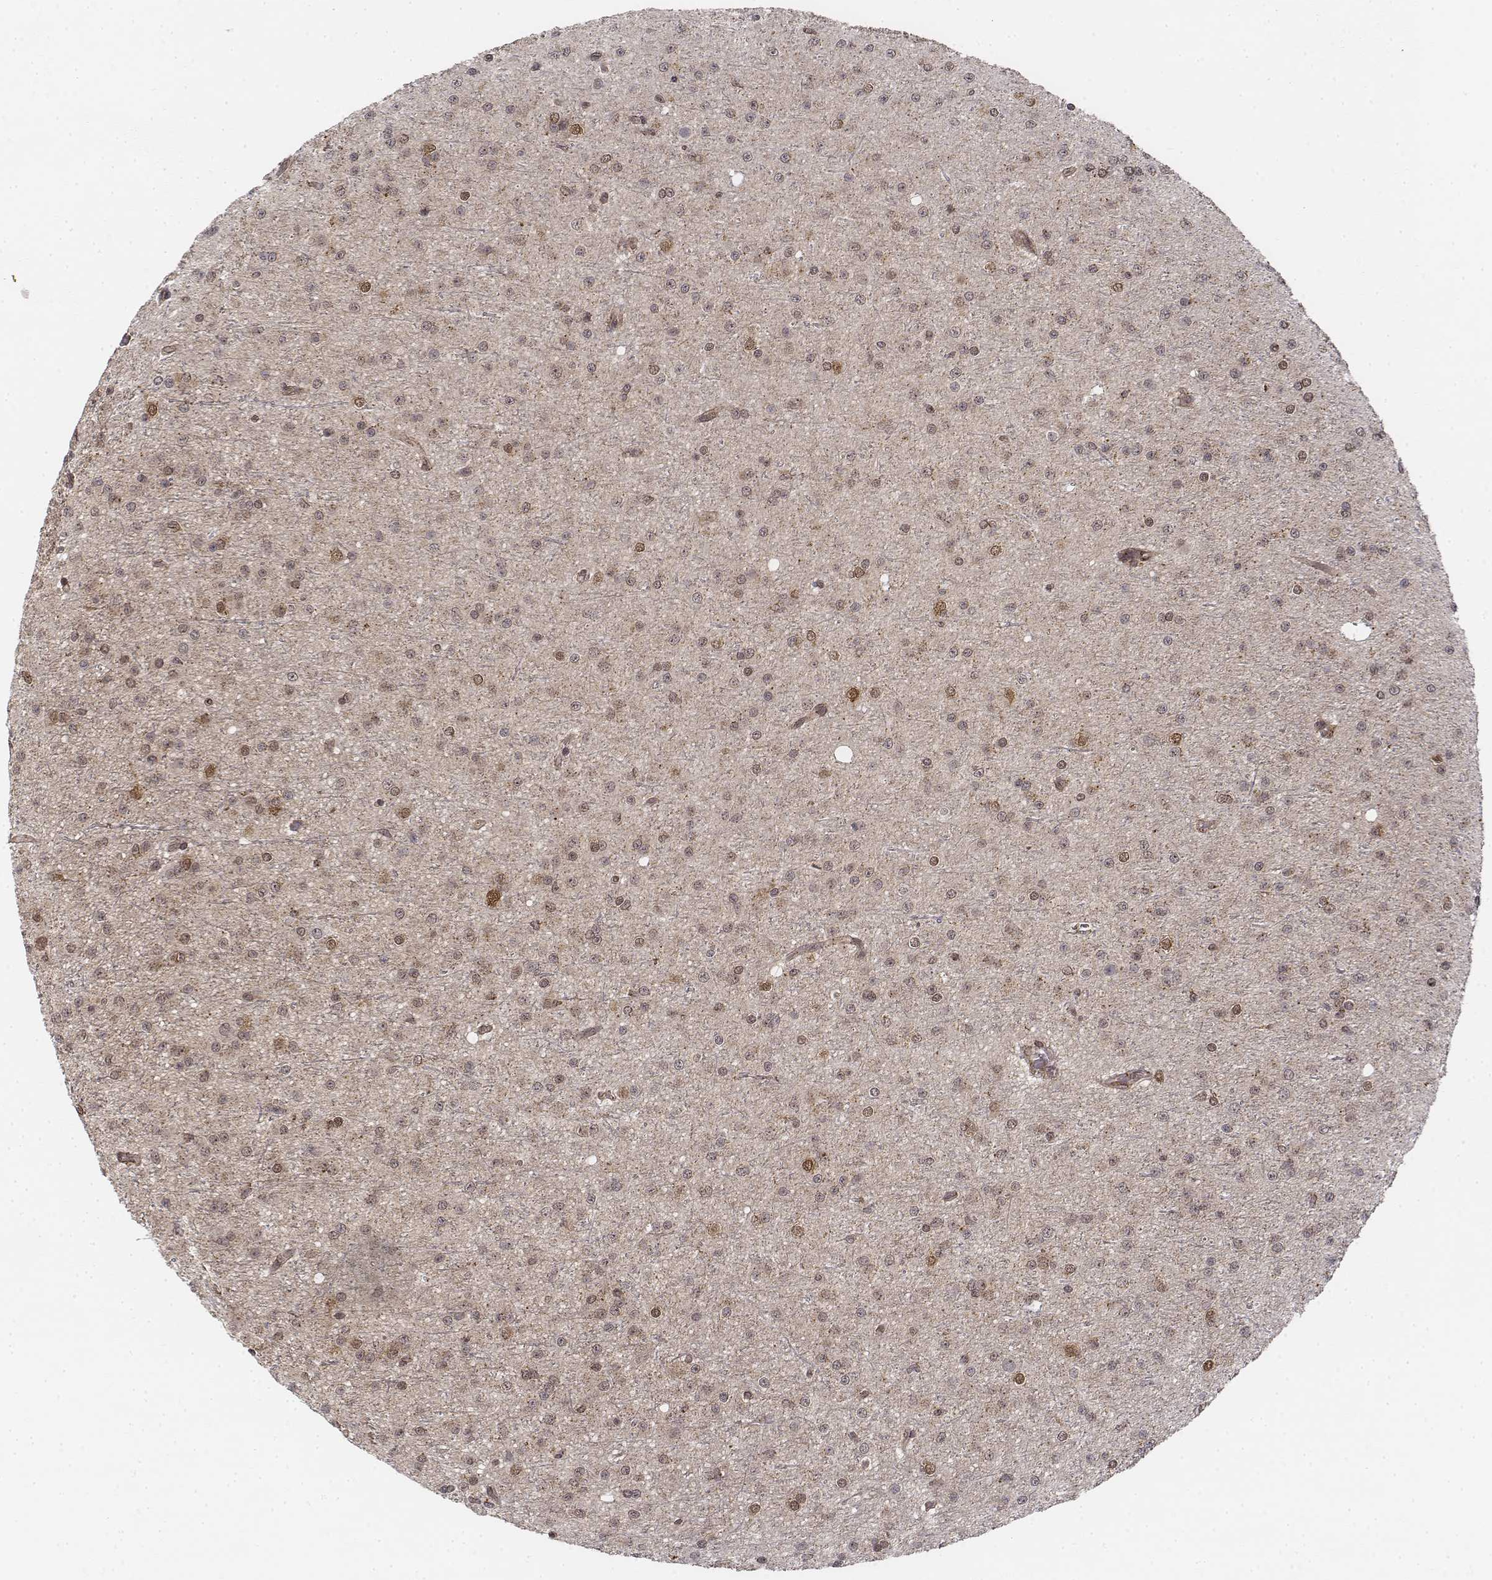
{"staining": {"intensity": "moderate", "quantity": "25%-75%", "location": "cytoplasmic/membranous,nuclear"}, "tissue": "glioma", "cell_type": "Tumor cells", "image_type": "cancer", "snomed": [{"axis": "morphology", "description": "Glioma, malignant, Low grade"}, {"axis": "topography", "description": "Brain"}], "caption": "Tumor cells demonstrate moderate cytoplasmic/membranous and nuclear positivity in about 25%-75% of cells in glioma. The protein of interest is stained brown, and the nuclei are stained in blue (DAB (3,3'-diaminobenzidine) IHC with brightfield microscopy, high magnification).", "gene": "ZFYVE19", "patient": {"sex": "male", "age": 27}}